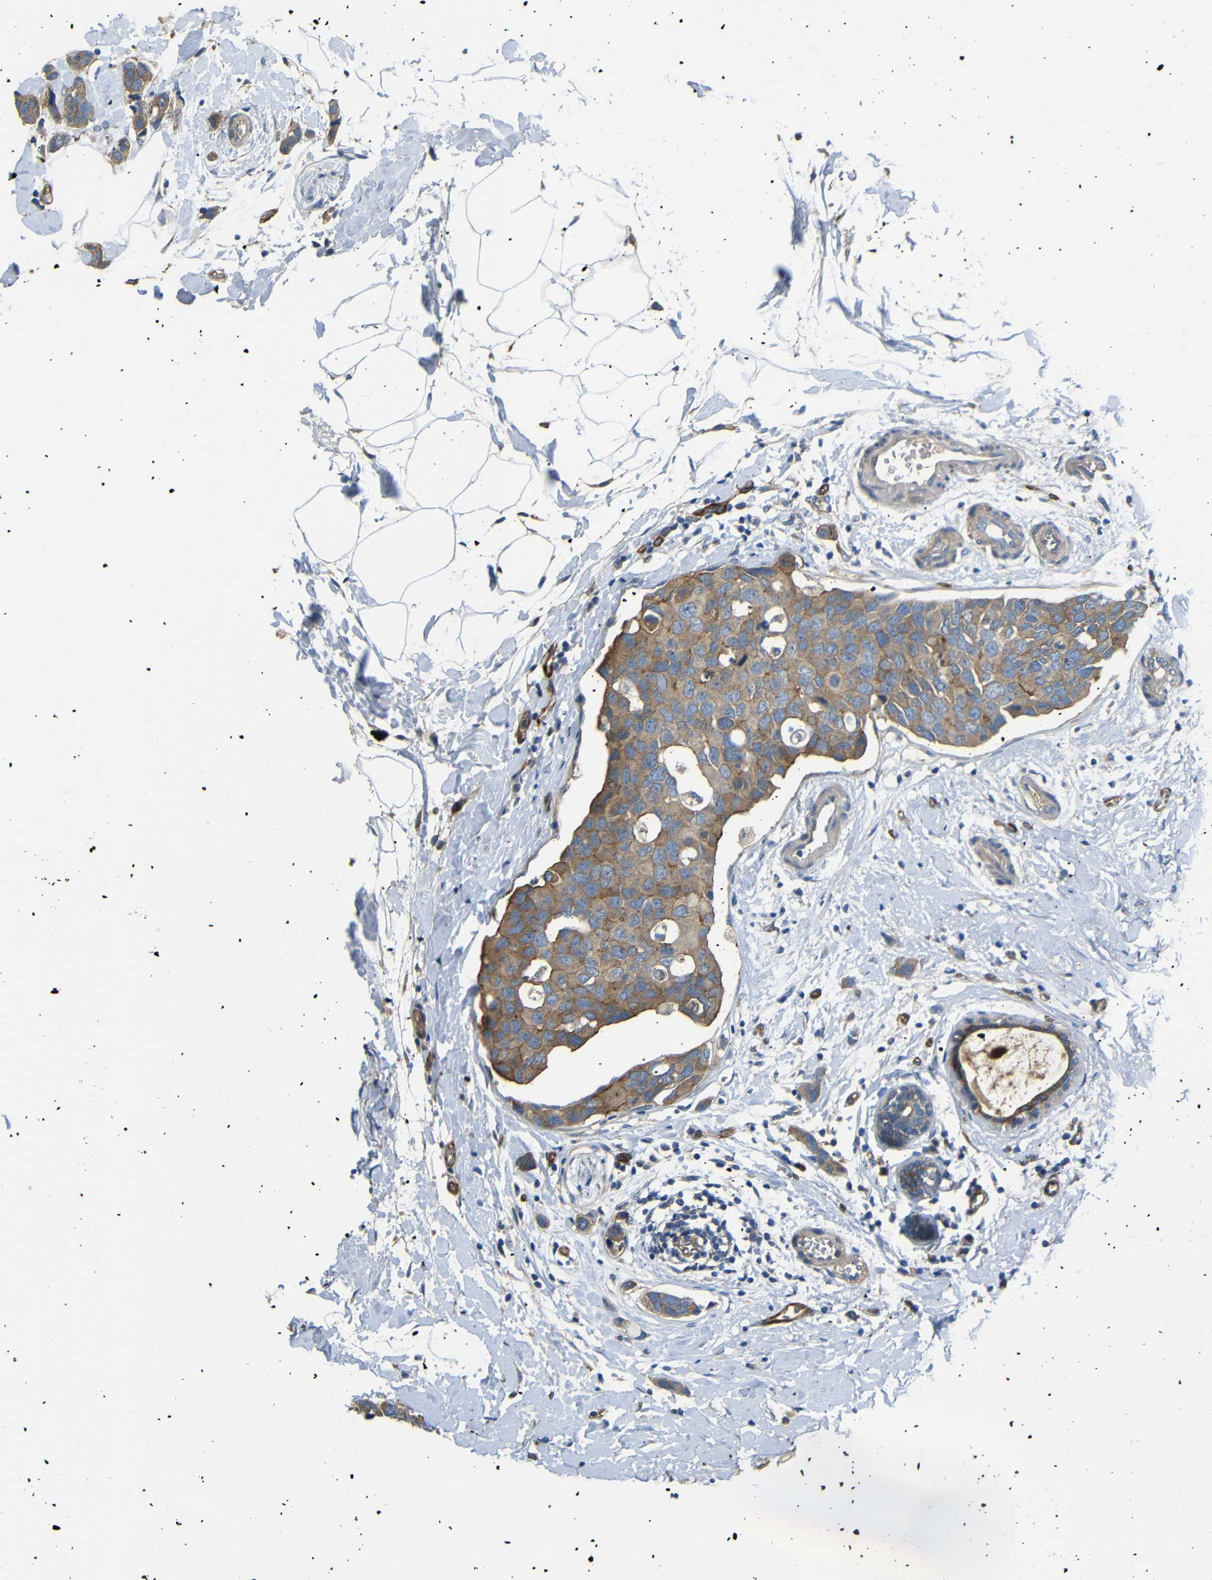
{"staining": {"intensity": "moderate", "quantity": ">75%", "location": "cytoplasmic/membranous"}, "tissue": "breast cancer", "cell_type": "Tumor cells", "image_type": "cancer", "snomed": [{"axis": "morphology", "description": "Normal tissue, NOS"}, {"axis": "morphology", "description": "Duct carcinoma"}, {"axis": "topography", "description": "Breast"}], "caption": "A brown stain highlights moderate cytoplasmic/membranous expression of a protein in breast cancer tumor cells.", "gene": "MYO1B", "patient": {"sex": "female", "age": 50}}